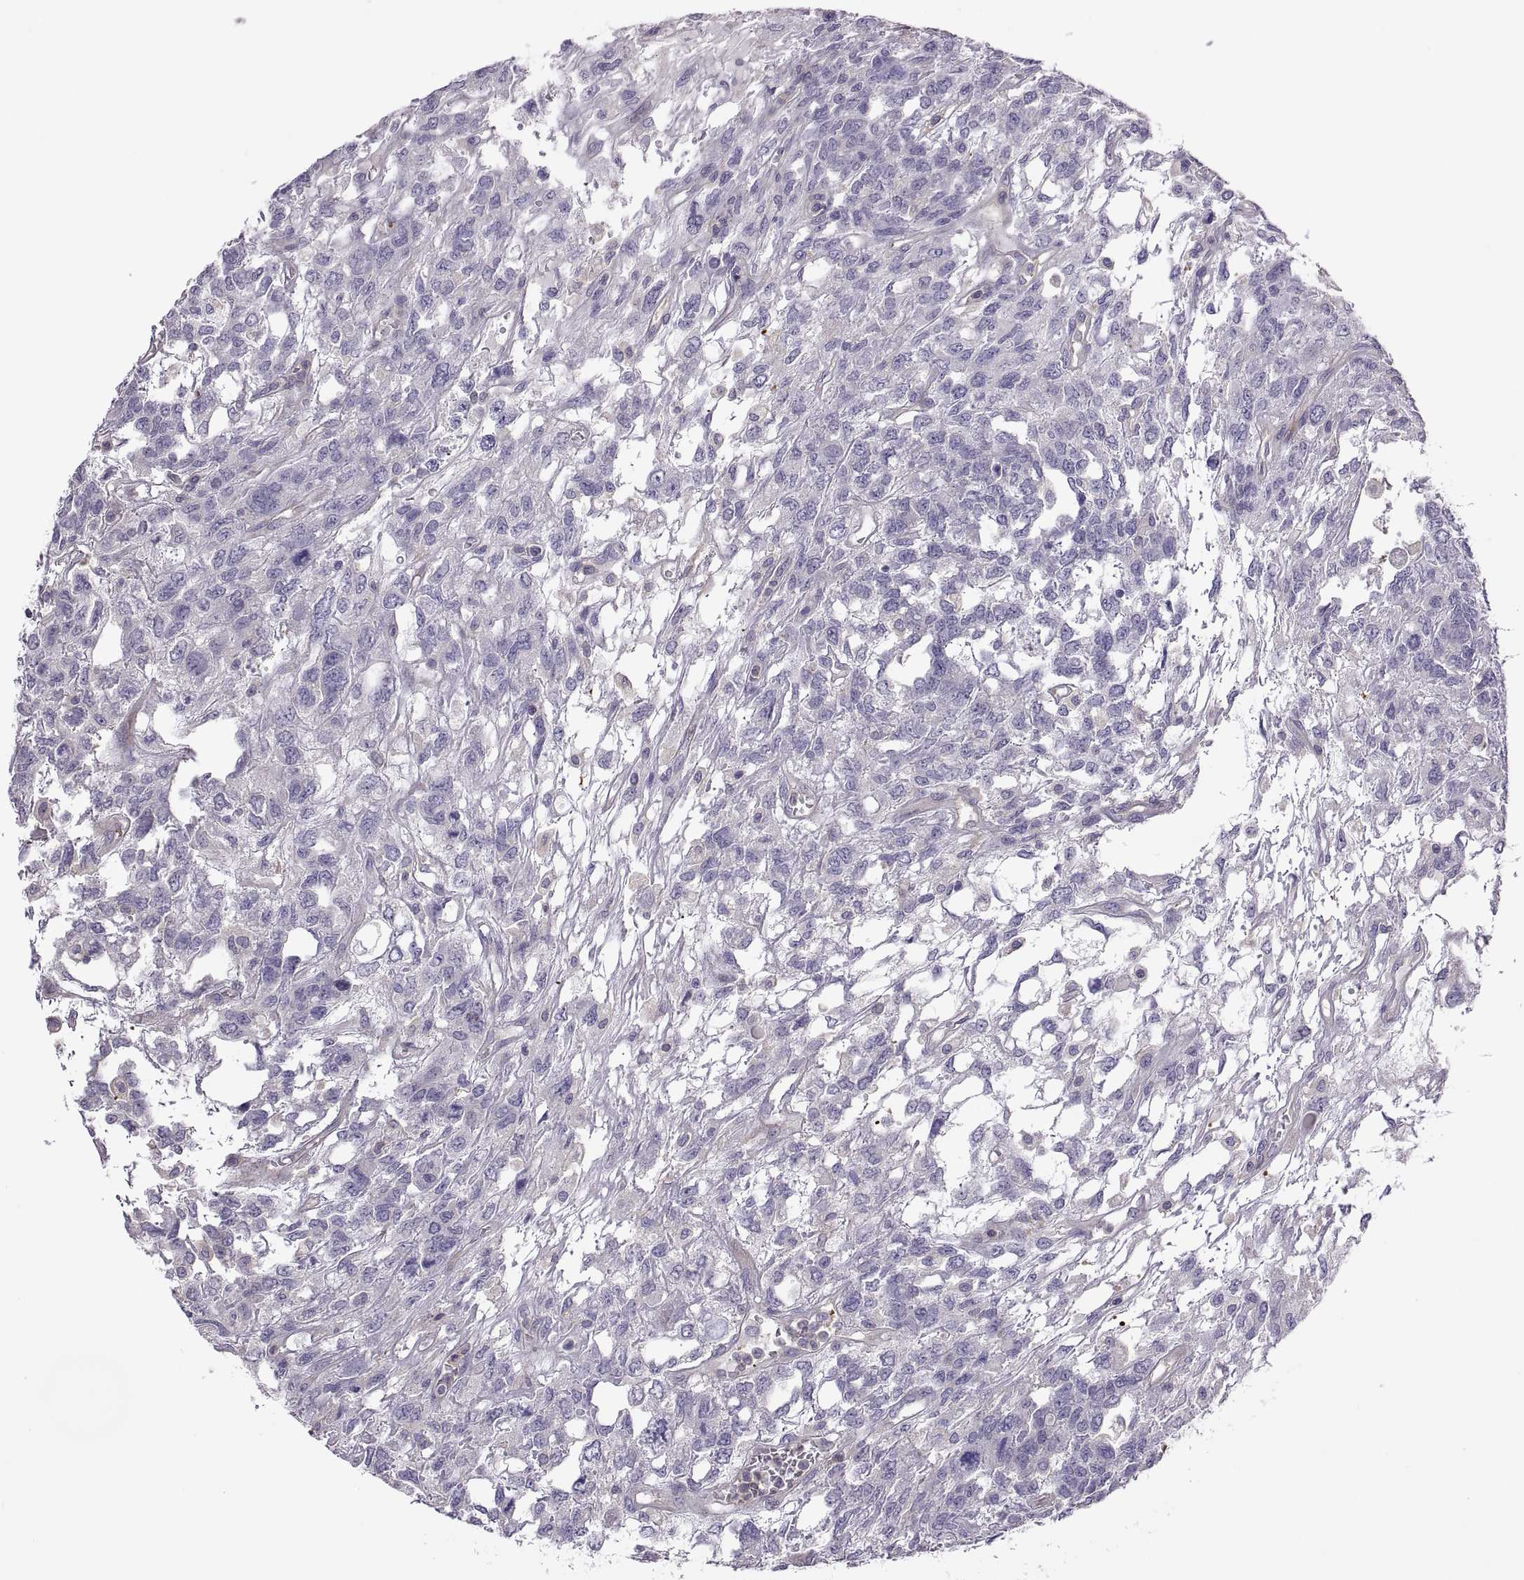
{"staining": {"intensity": "negative", "quantity": "none", "location": "none"}, "tissue": "testis cancer", "cell_type": "Tumor cells", "image_type": "cancer", "snomed": [{"axis": "morphology", "description": "Seminoma, NOS"}, {"axis": "topography", "description": "Testis"}], "caption": "This image is of seminoma (testis) stained with immunohistochemistry to label a protein in brown with the nuclei are counter-stained blue. There is no expression in tumor cells.", "gene": "SPATA32", "patient": {"sex": "male", "age": 52}}